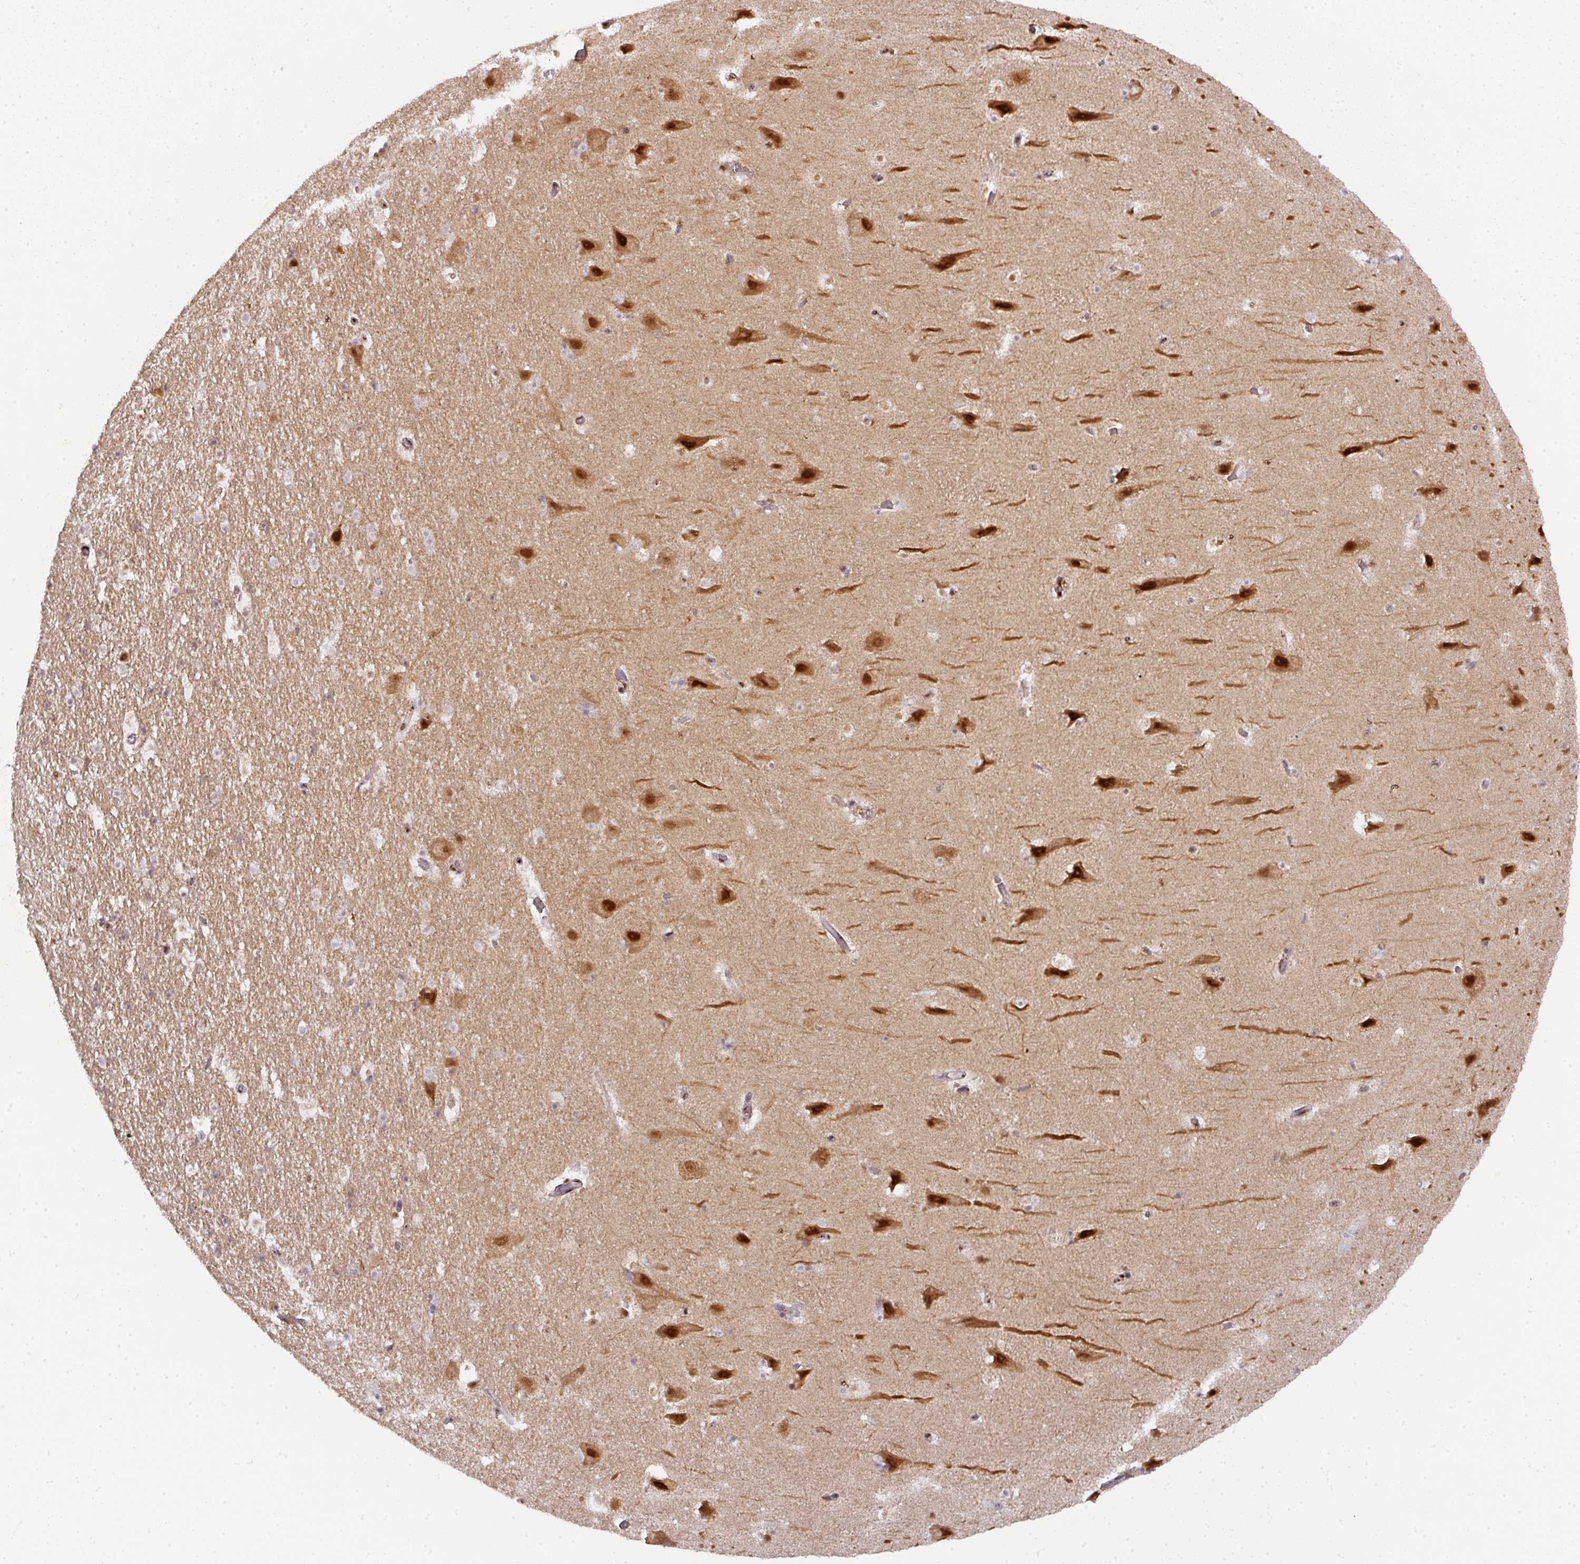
{"staining": {"intensity": "negative", "quantity": "none", "location": "none"}, "tissue": "hippocampus", "cell_type": "Glial cells", "image_type": "normal", "snomed": [{"axis": "morphology", "description": "Normal tissue, NOS"}, {"axis": "topography", "description": "Hippocampus"}], "caption": "IHC micrograph of normal hippocampus: hippocampus stained with DAB reveals no significant protein positivity in glial cells. (Brightfield microscopy of DAB immunohistochemistry at high magnification).", "gene": "RANBP9", "patient": {"sex": "male", "age": 37}}